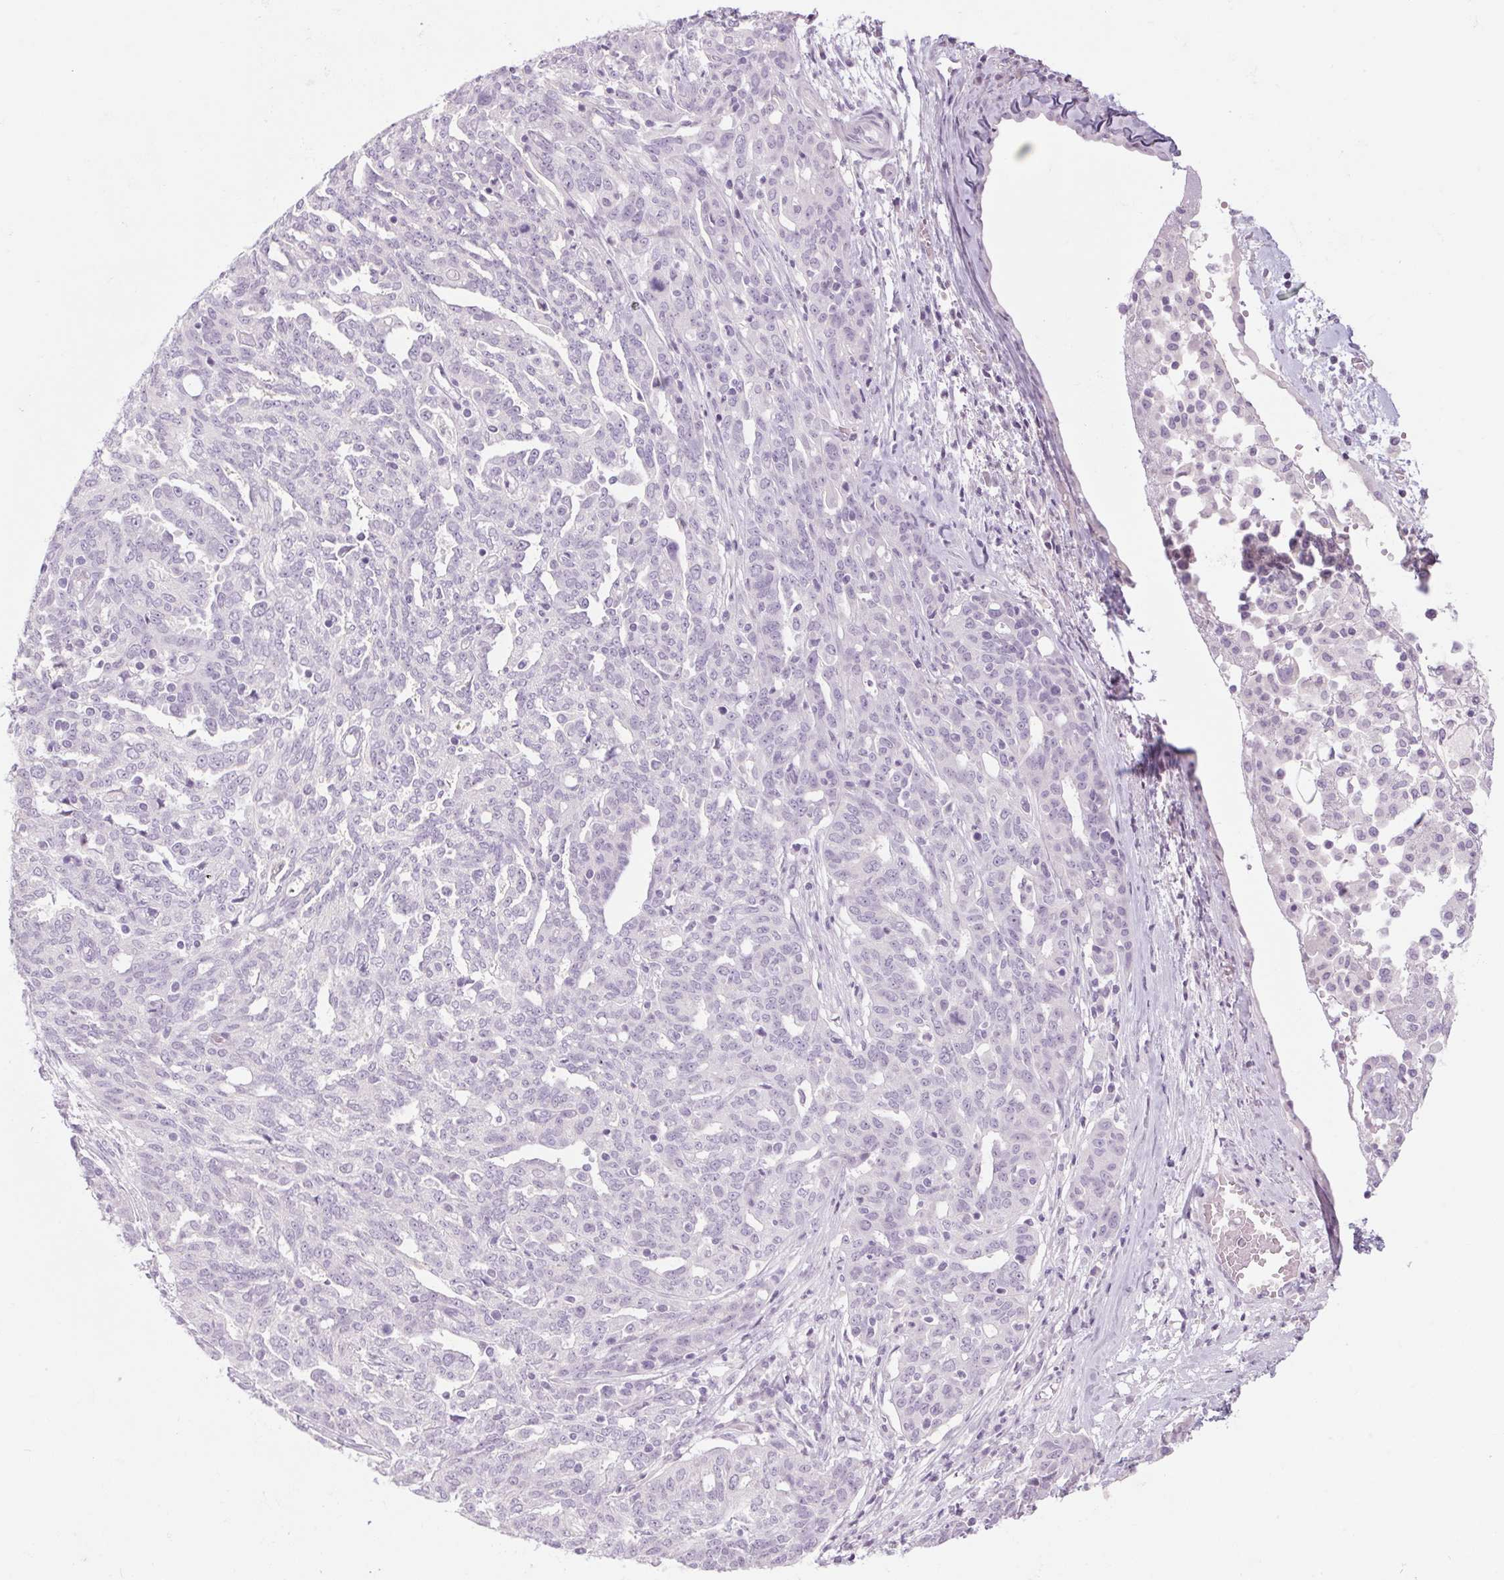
{"staining": {"intensity": "negative", "quantity": "none", "location": "none"}, "tissue": "ovarian cancer", "cell_type": "Tumor cells", "image_type": "cancer", "snomed": [{"axis": "morphology", "description": "Cystadenocarcinoma, serous, NOS"}, {"axis": "topography", "description": "Ovary"}], "caption": "Human ovarian cancer stained for a protein using IHC reveals no staining in tumor cells.", "gene": "RPTN", "patient": {"sex": "female", "age": 67}}